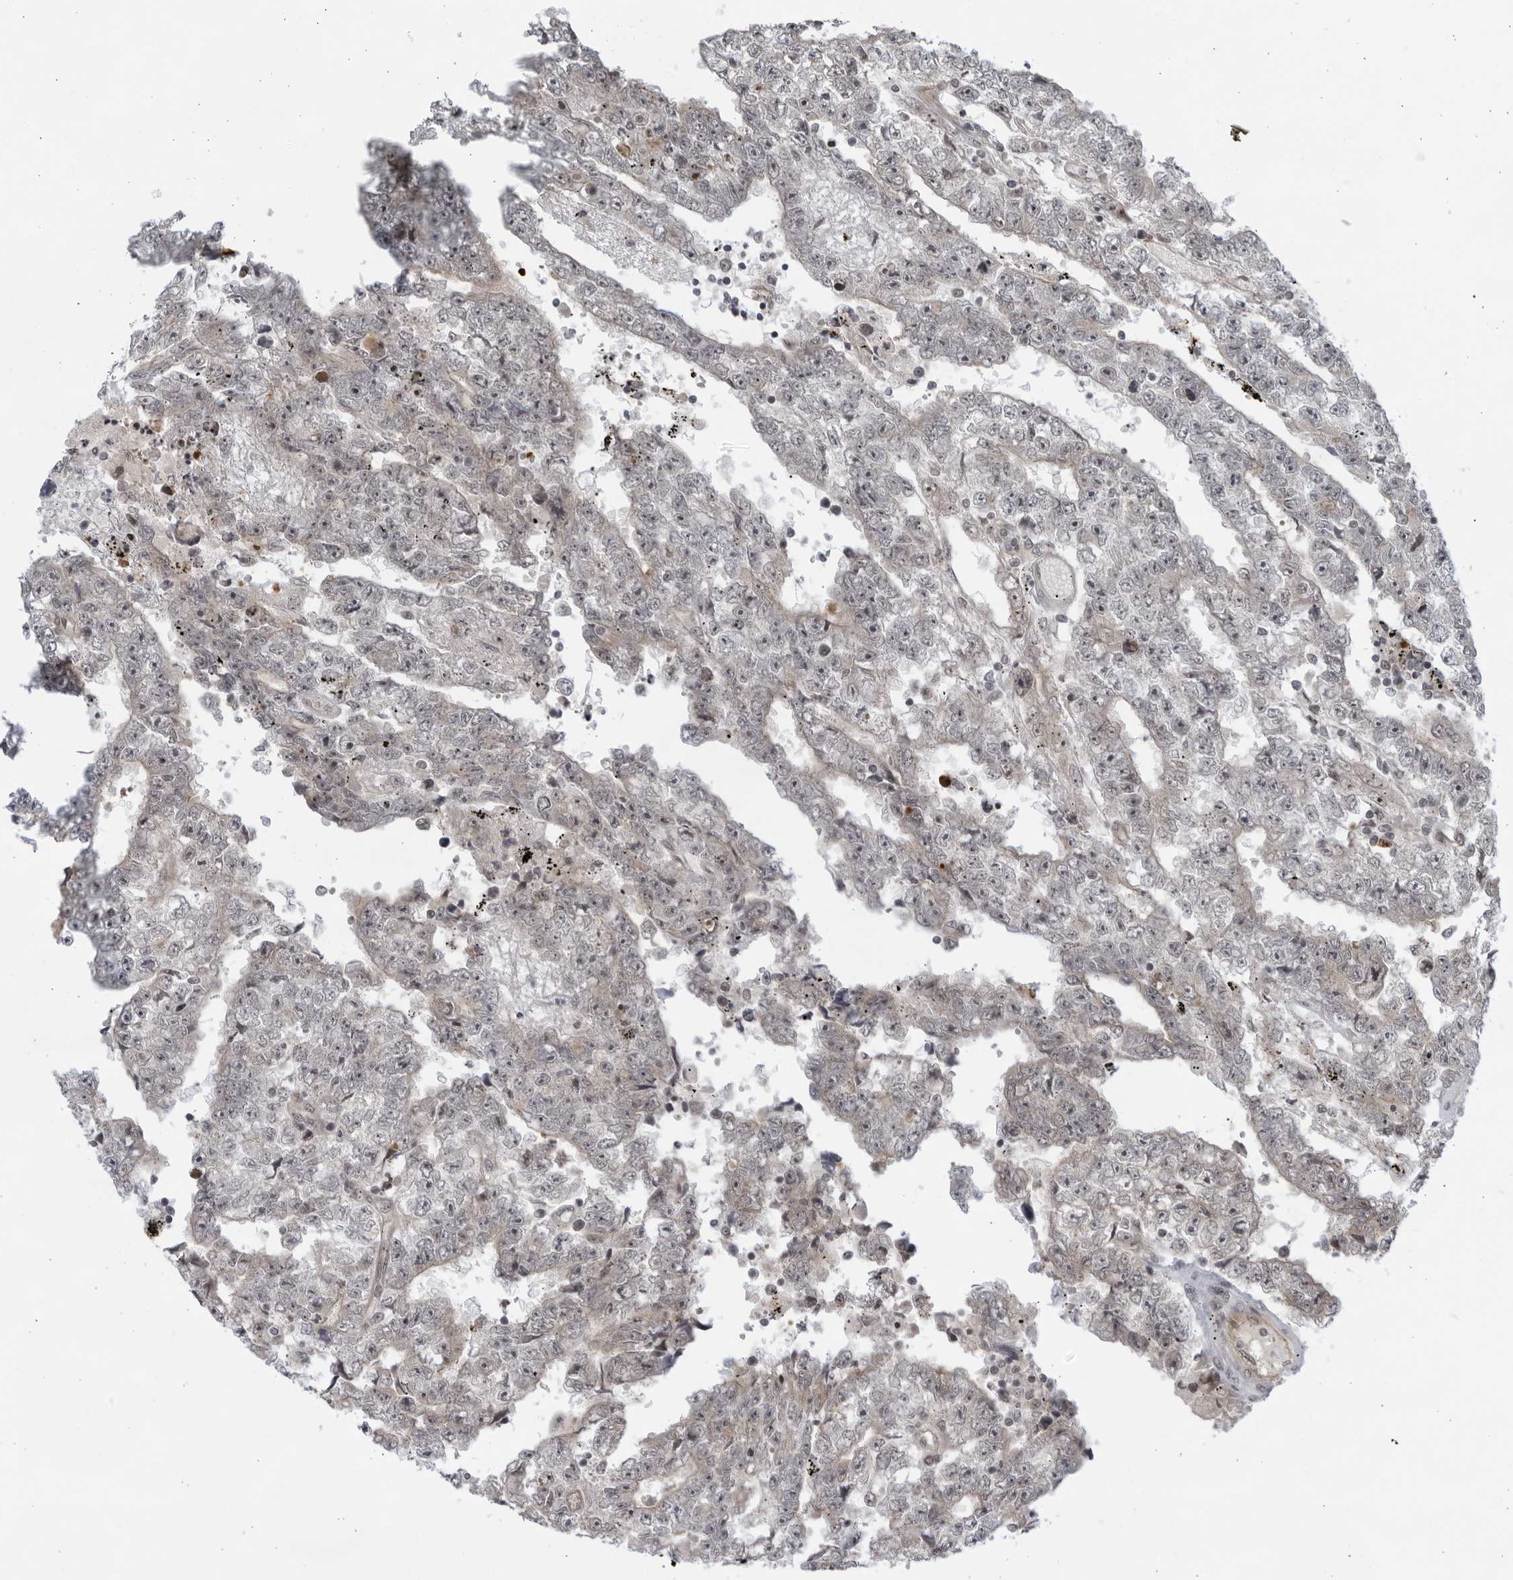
{"staining": {"intensity": "negative", "quantity": "none", "location": "none"}, "tissue": "testis cancer", "cell_type": "Tumor cells", "image_type": "cancer", "snomed": [{"axis": "morphology", "description": "Carcinoma, Embryonal, NOS"}, {"axis": "topography", "description": "Testis"}], "caption": "An image of testis cancer (embryonal carcinoma) stained for a protein demonstrates no brown staining in tumor cells.", "gene": "ITGB3BP", "patient": {"sex": "male", "age": 25}}